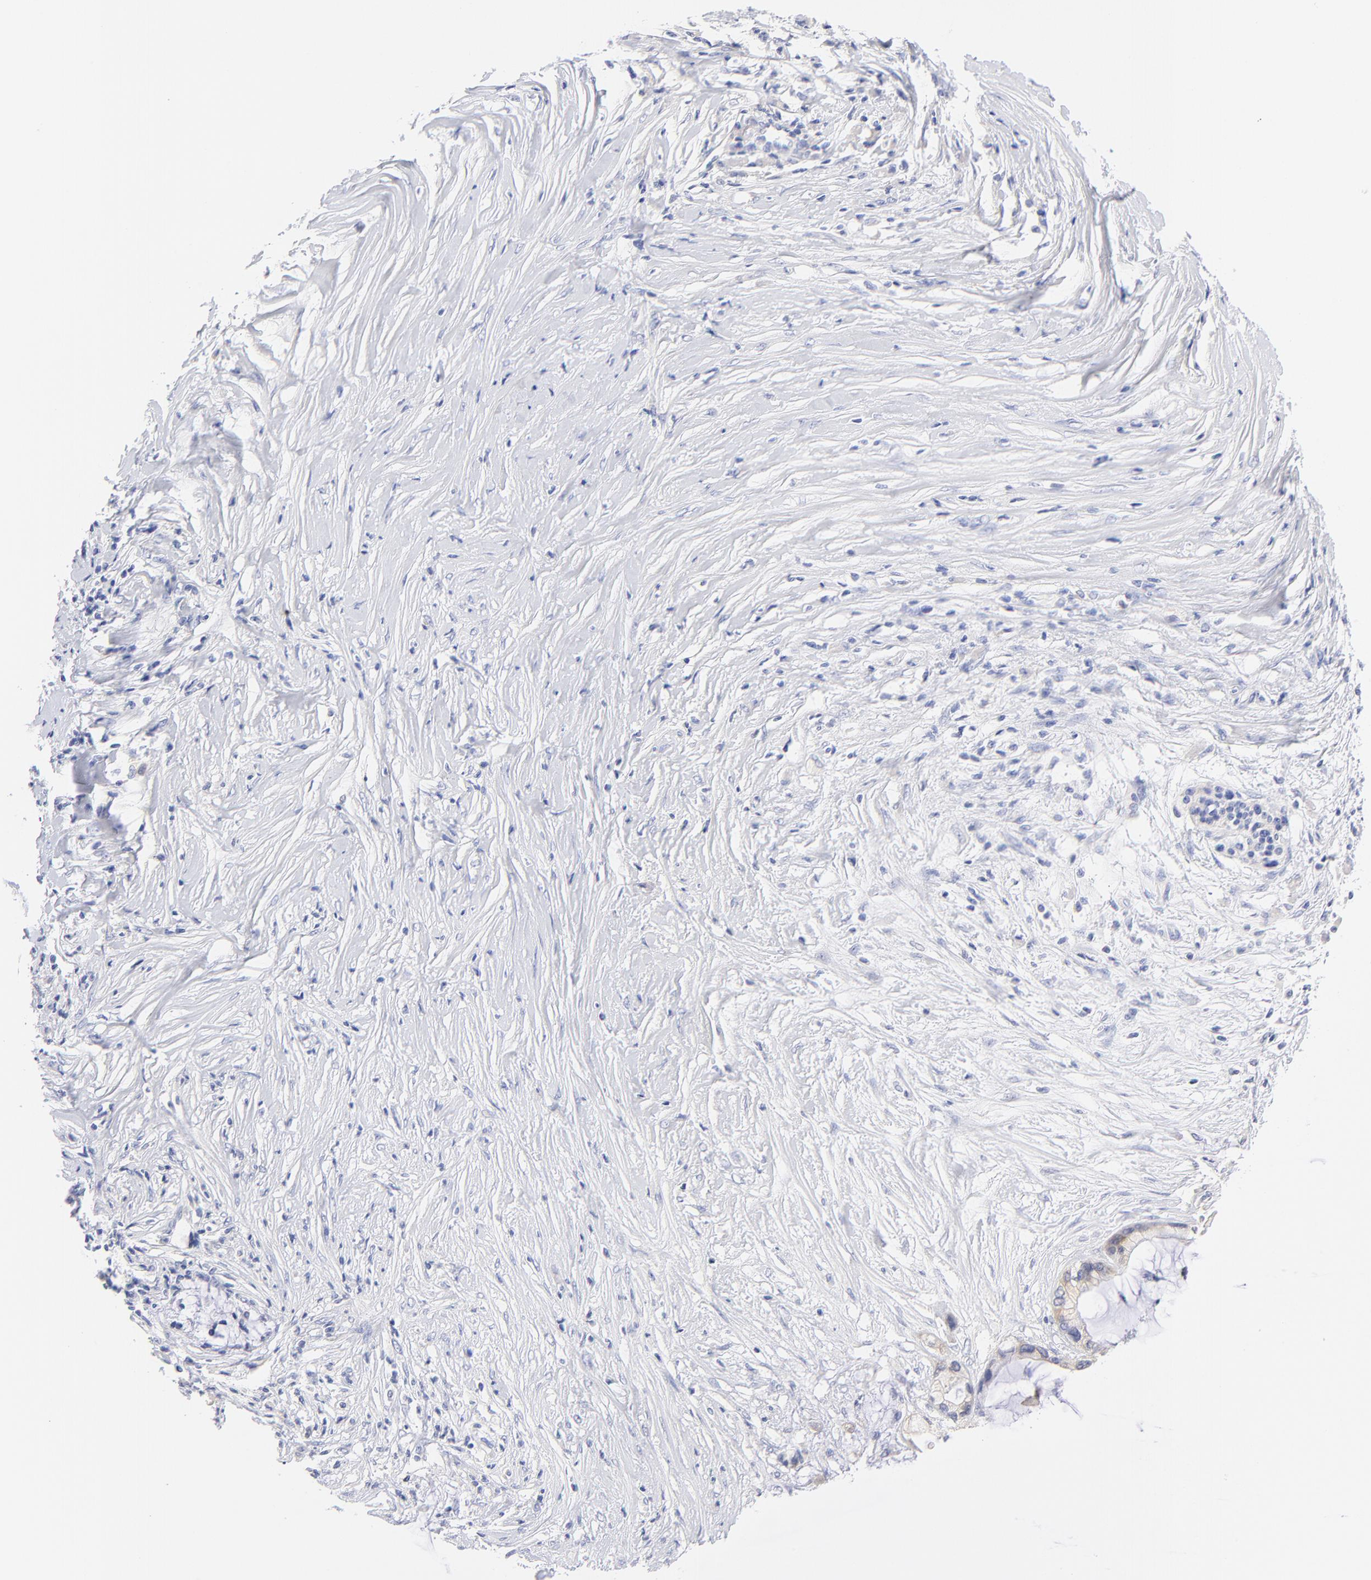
{"staining": {"intensity": "weak", "quantity": "25%-75%", "location": "cytoplasmic/membranous"}, "tissue": "pancreatic cancer", "cell_type": "Tumor cells", "image_type": "cancer", "snomed": [{"axis": "morphology", "description": "Adenocarcinoma, NOS"}, {"axis": "topography", "description": "Pancreas"}], "caption": "Pancreatic cancer was stained to show a protein in brown. There is low levels of weak cytoplasmic/membranous expression in approximately 25%-75% of tumor cells. The staining is performed using DAB brown chromogen to label protein expression. The nuclei are counter-stained blue using hematoxylin.", "gene": "EBP", "patient": {"sex": "female", "age": 59}}